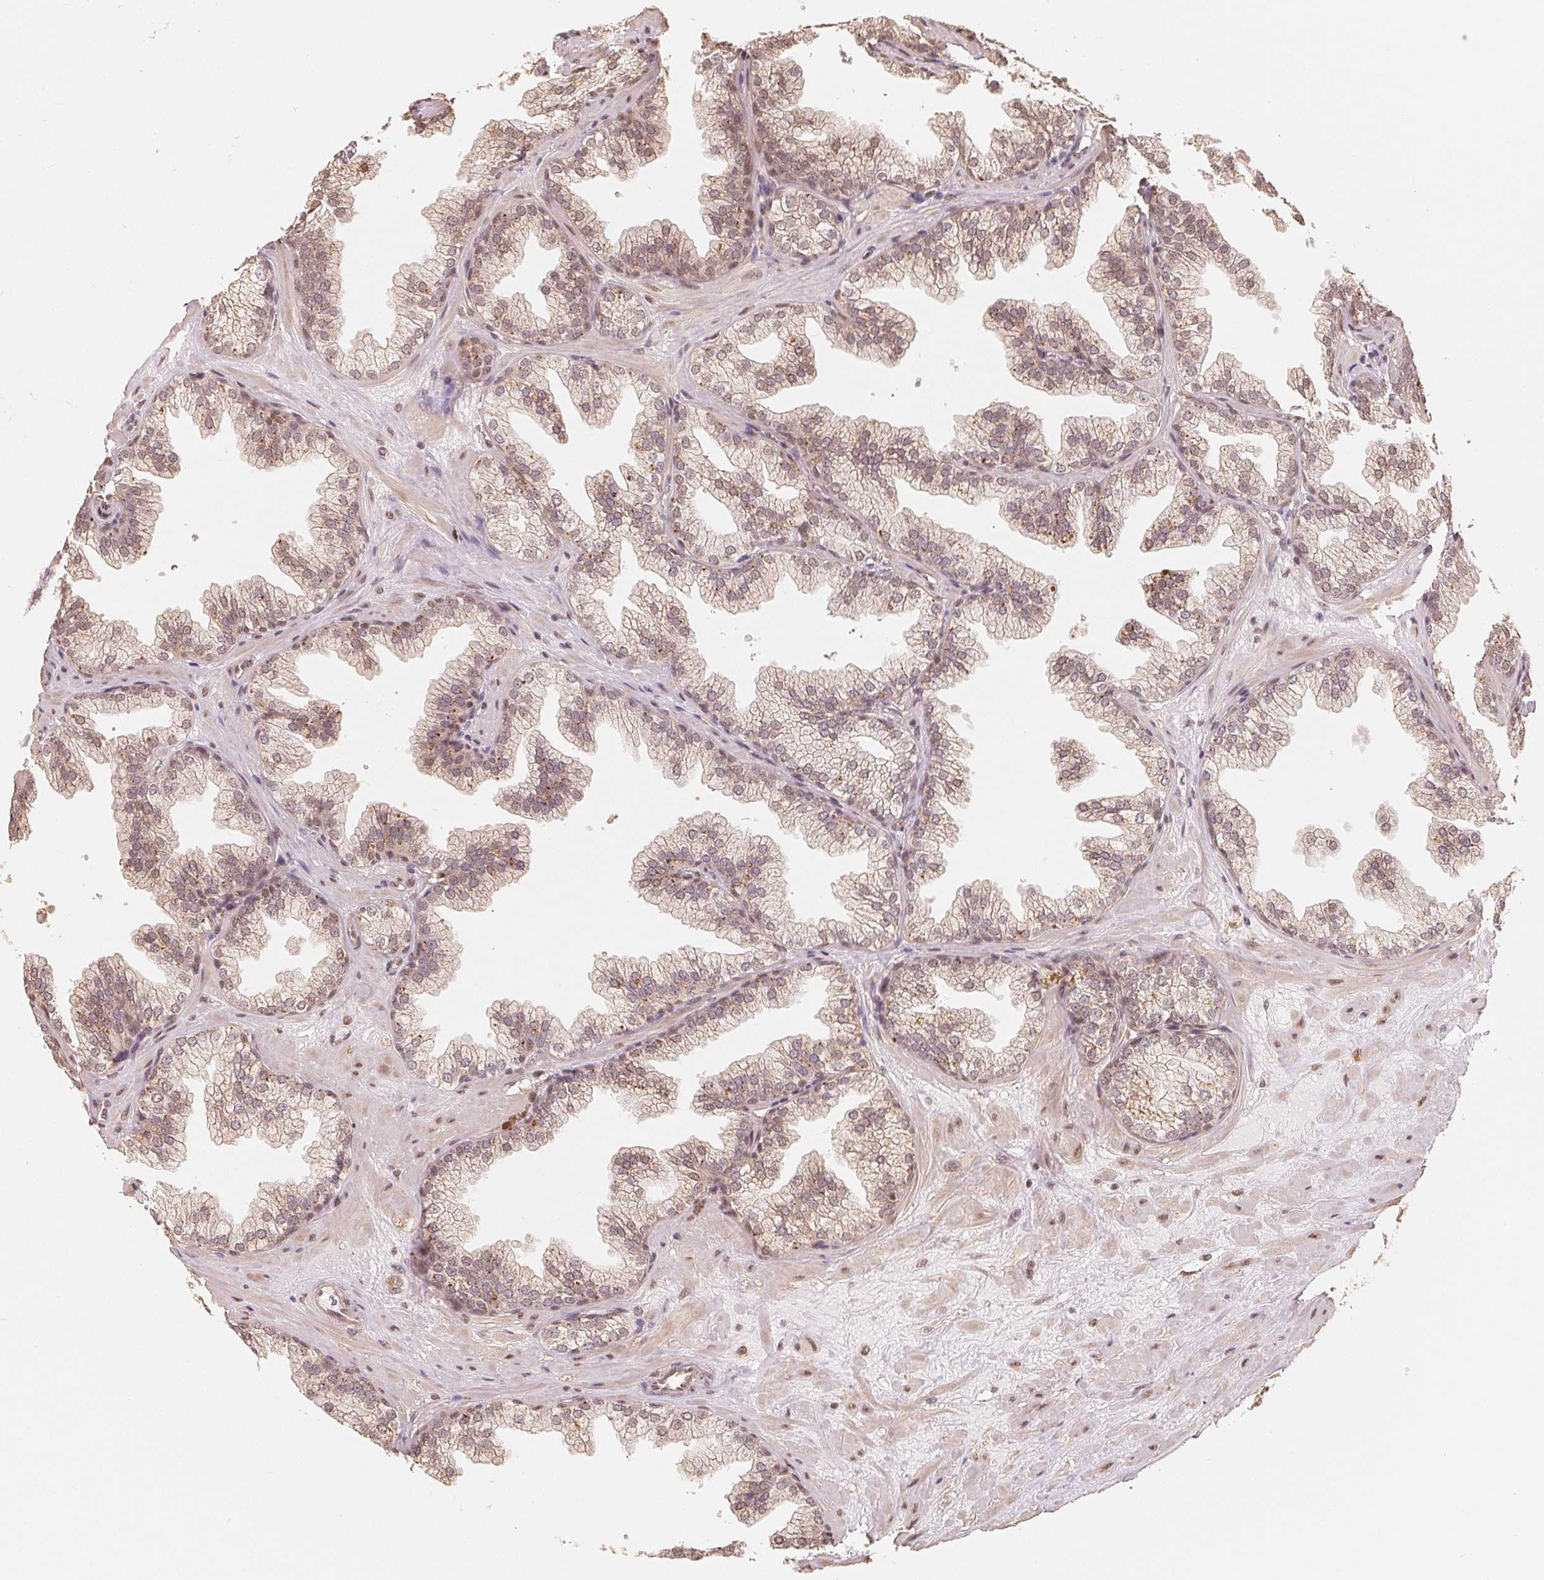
{"staining": {"intensity": "moderate", "quantity": ">75%", "location": "cytoplasmic/membranous,nuclear"}, "tissue": "prostate", "cell_type": "Glandular cells", "image_type": "normal", "snomed": [{"axis": "morphology", "description": "Normal tissue, NOS"}, {"axis": "topography", "description": "Prostate"}], "caption": "This is an image of immunohistochemistry staining of benign prostate, which shows moderate positivity in the cytoplasmic/membranous,nuclear of glandular cells.", "gene": "GUSB", "patient": {"sex": "male", "age": 37}}